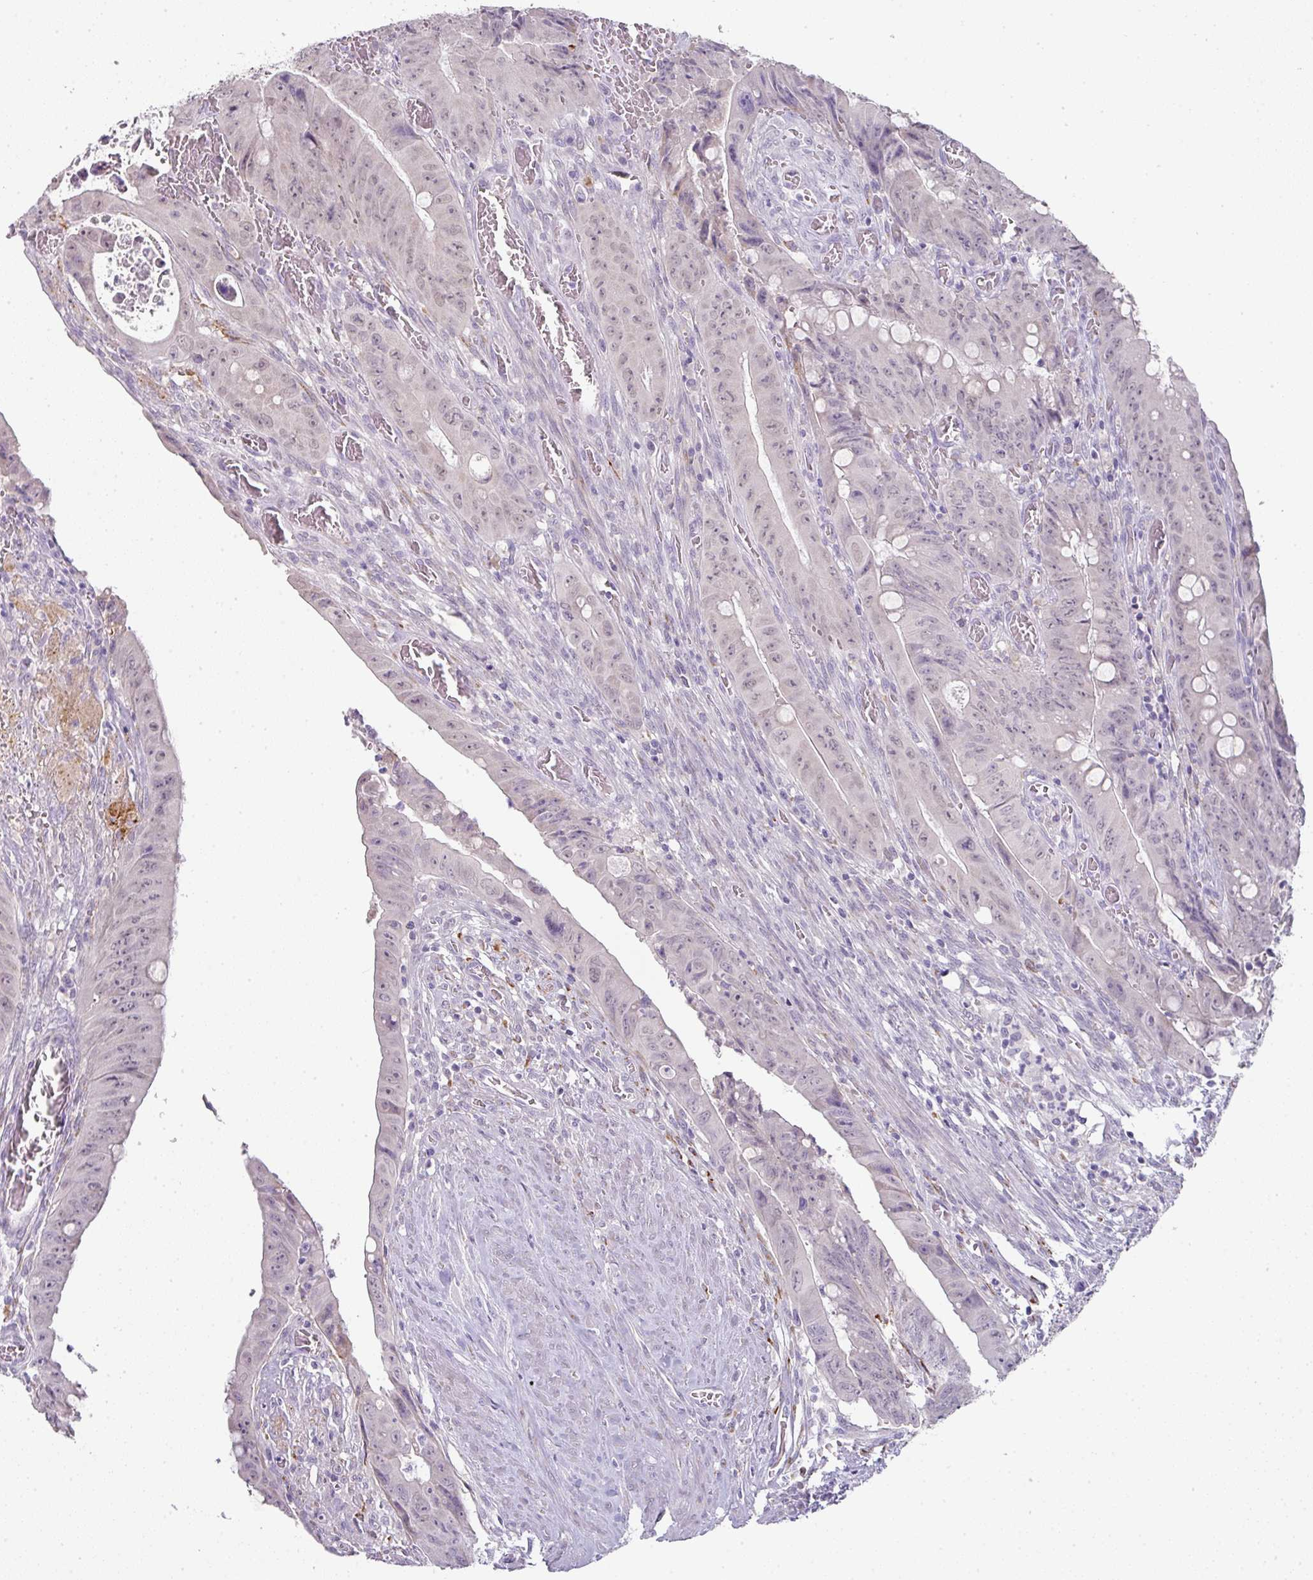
{"staining": {"intensity": "weak", "quantity": "25%-75%", "location": "nuclear"}, "tissue": "colorectal cancer", "cell_type": "Tumor cells", "image_type": "cancer", "snomed": [{"axis": "morphology", "description": "Adenocarcinoma, NOS"}, {"axis": "topography", "description": "Rectum"}], "caption": "Adenocarcinoma (colorectal) was stained to show a protein in brown. There is low levels of weak nuclear positivity in about 25%-75% of tumor cells. (Brightfield microscopy of DAB IHC at high magnification).", "gene": "FGF17", "patient": {"sex": "male", "age": 78}}